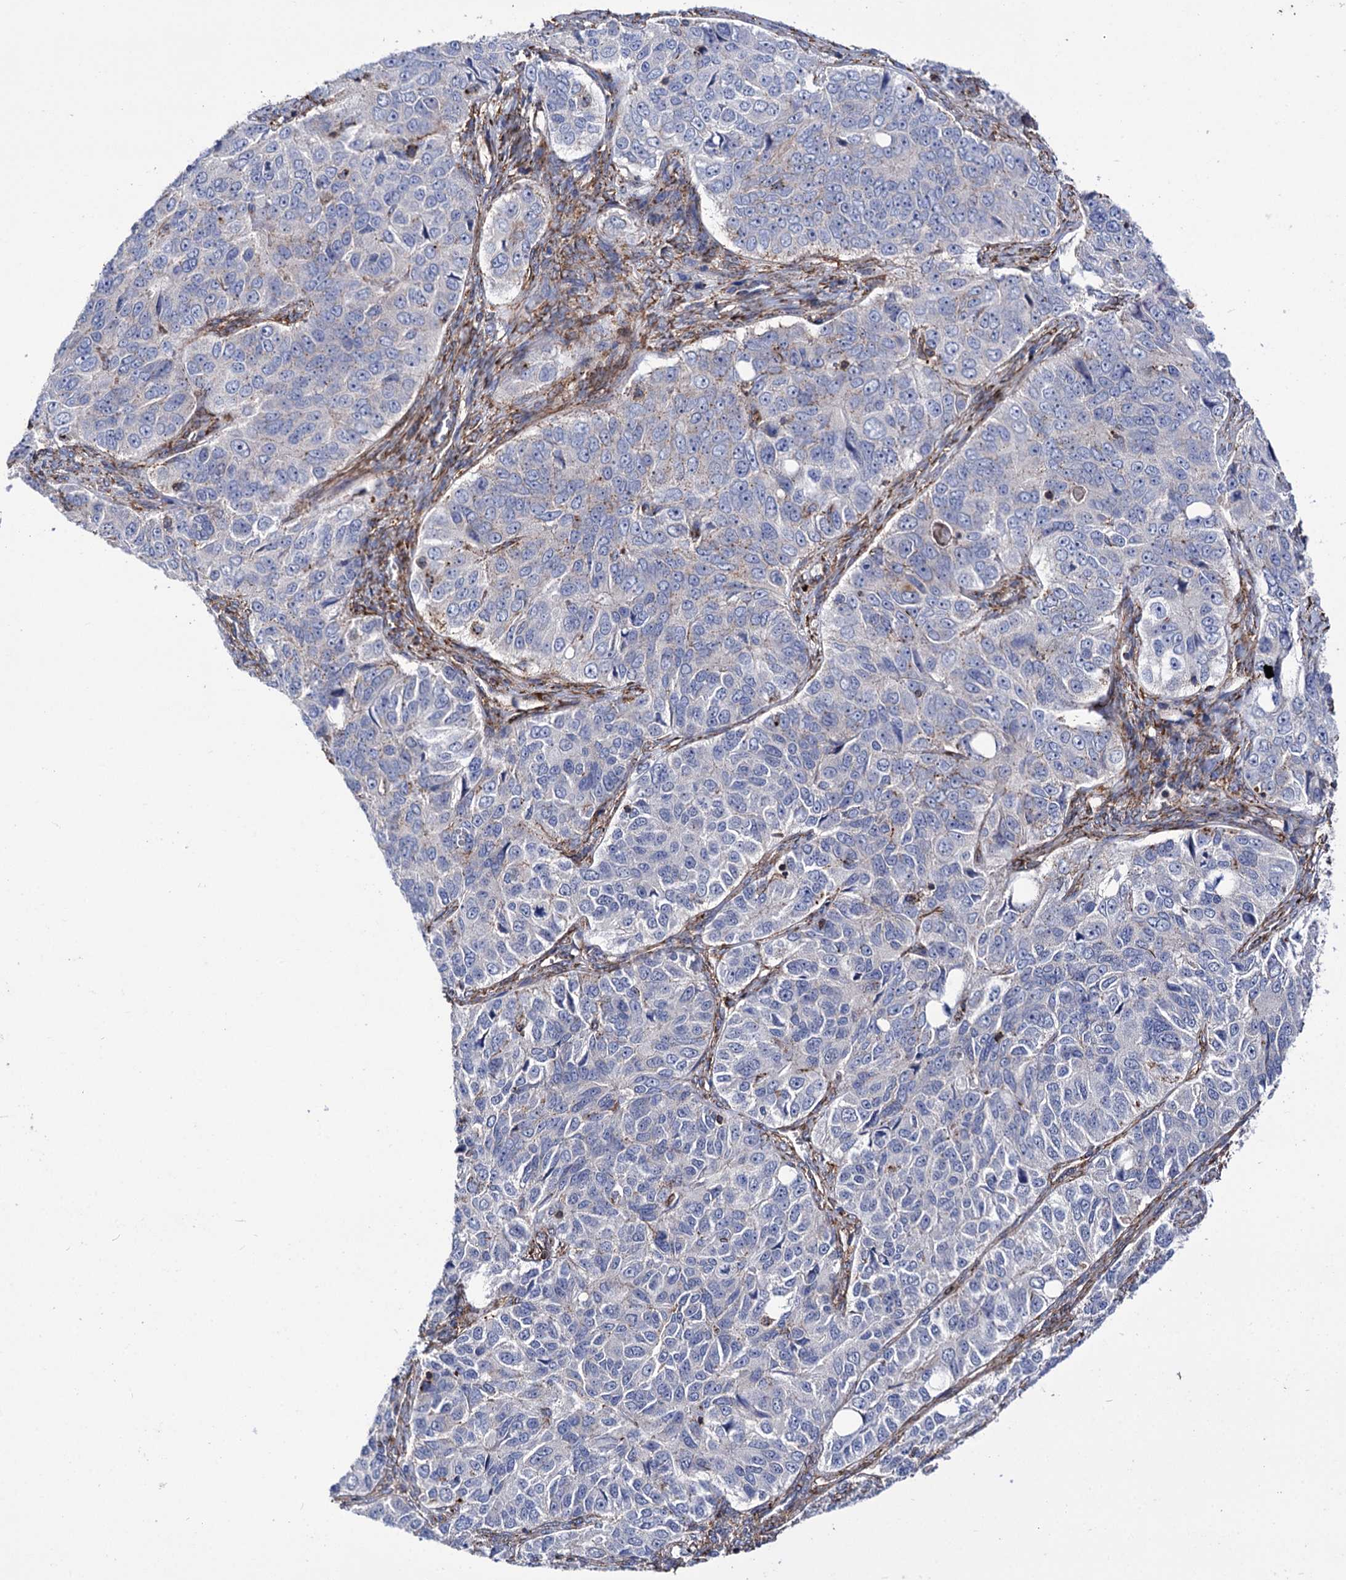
{"staining": {"intensity": "negative", "quantity": "none", "location": "none"}, "tissue": "ovarian cancer", "cell_type": "Tumor cells", "image_type": "cancer", "snomed": [{"axis": "morphology", "description": "Carcinoma, endometroid"}, {"axis": "topography", "description": "Ovary"}], "caption": "A micrograph of human ovarian cancer (endometroid carcinoma) is negative for staining in tumor cells.", "gene": "DEF6", "patient": {"sex": "female", "age": 51}}